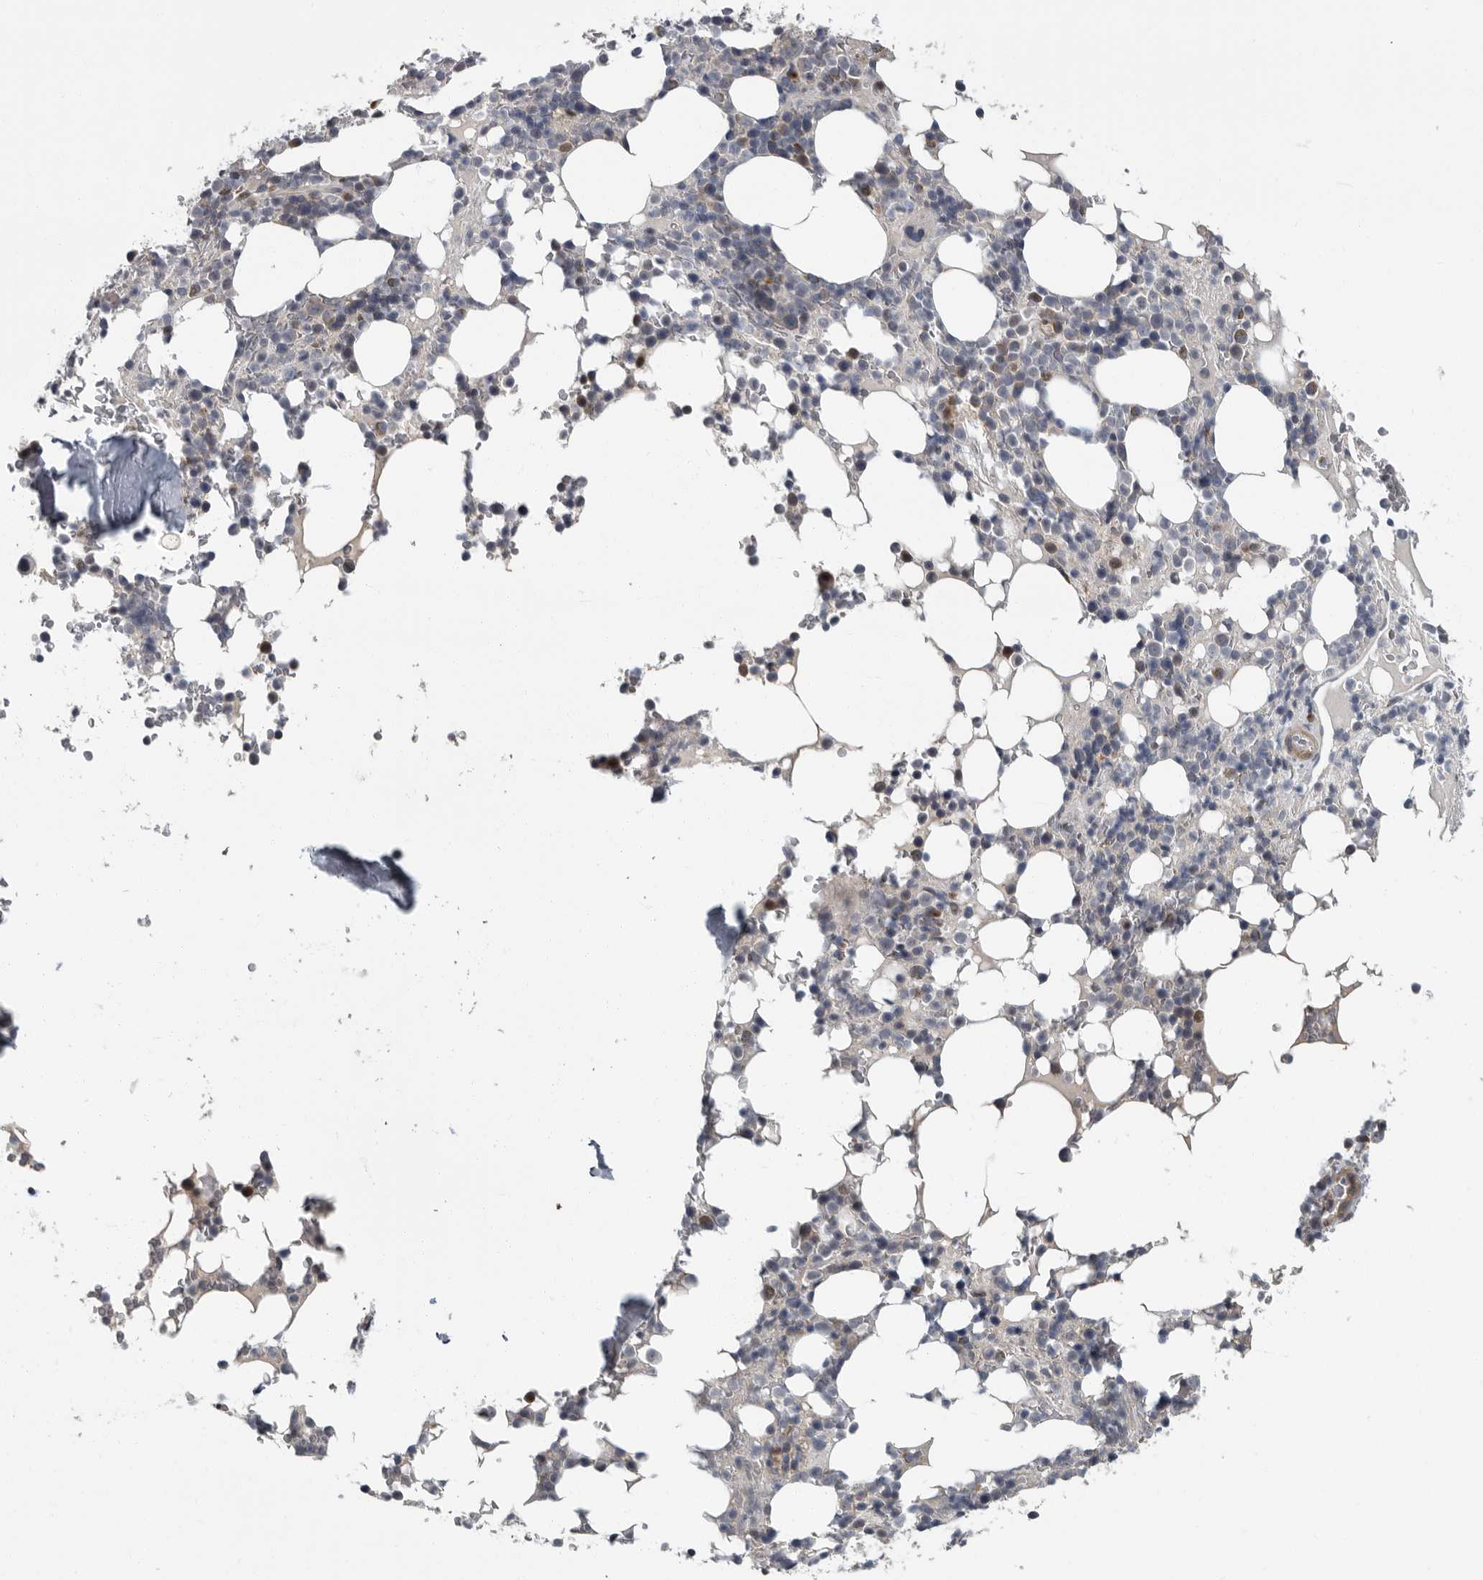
{"staining": {"intensity": "negative", "quantity": "none", "location": "none"}, "tissue": "bone marrow", "cell_type": "Hematopoietic cells", "image_type": "normal", "snomed": [{"axis": "morphology", "description": "Normal tissue, NOS"}, {"axis": "topography", "description": "Bone marrow"}], "caption": "High magnification brightfield microscopy of benign bone marrow stained with DAB (3,3'-diaminobenzidine) (brown) and counterstained with hematoxylin (blue): hematopoietic cells show no significant staining. The staining is performed using DAB brown chromogen with nuclei counter-stained in using hematoxylin.", "gene": "PDE7A", "patient": {"sex": "male", "age": 58}}